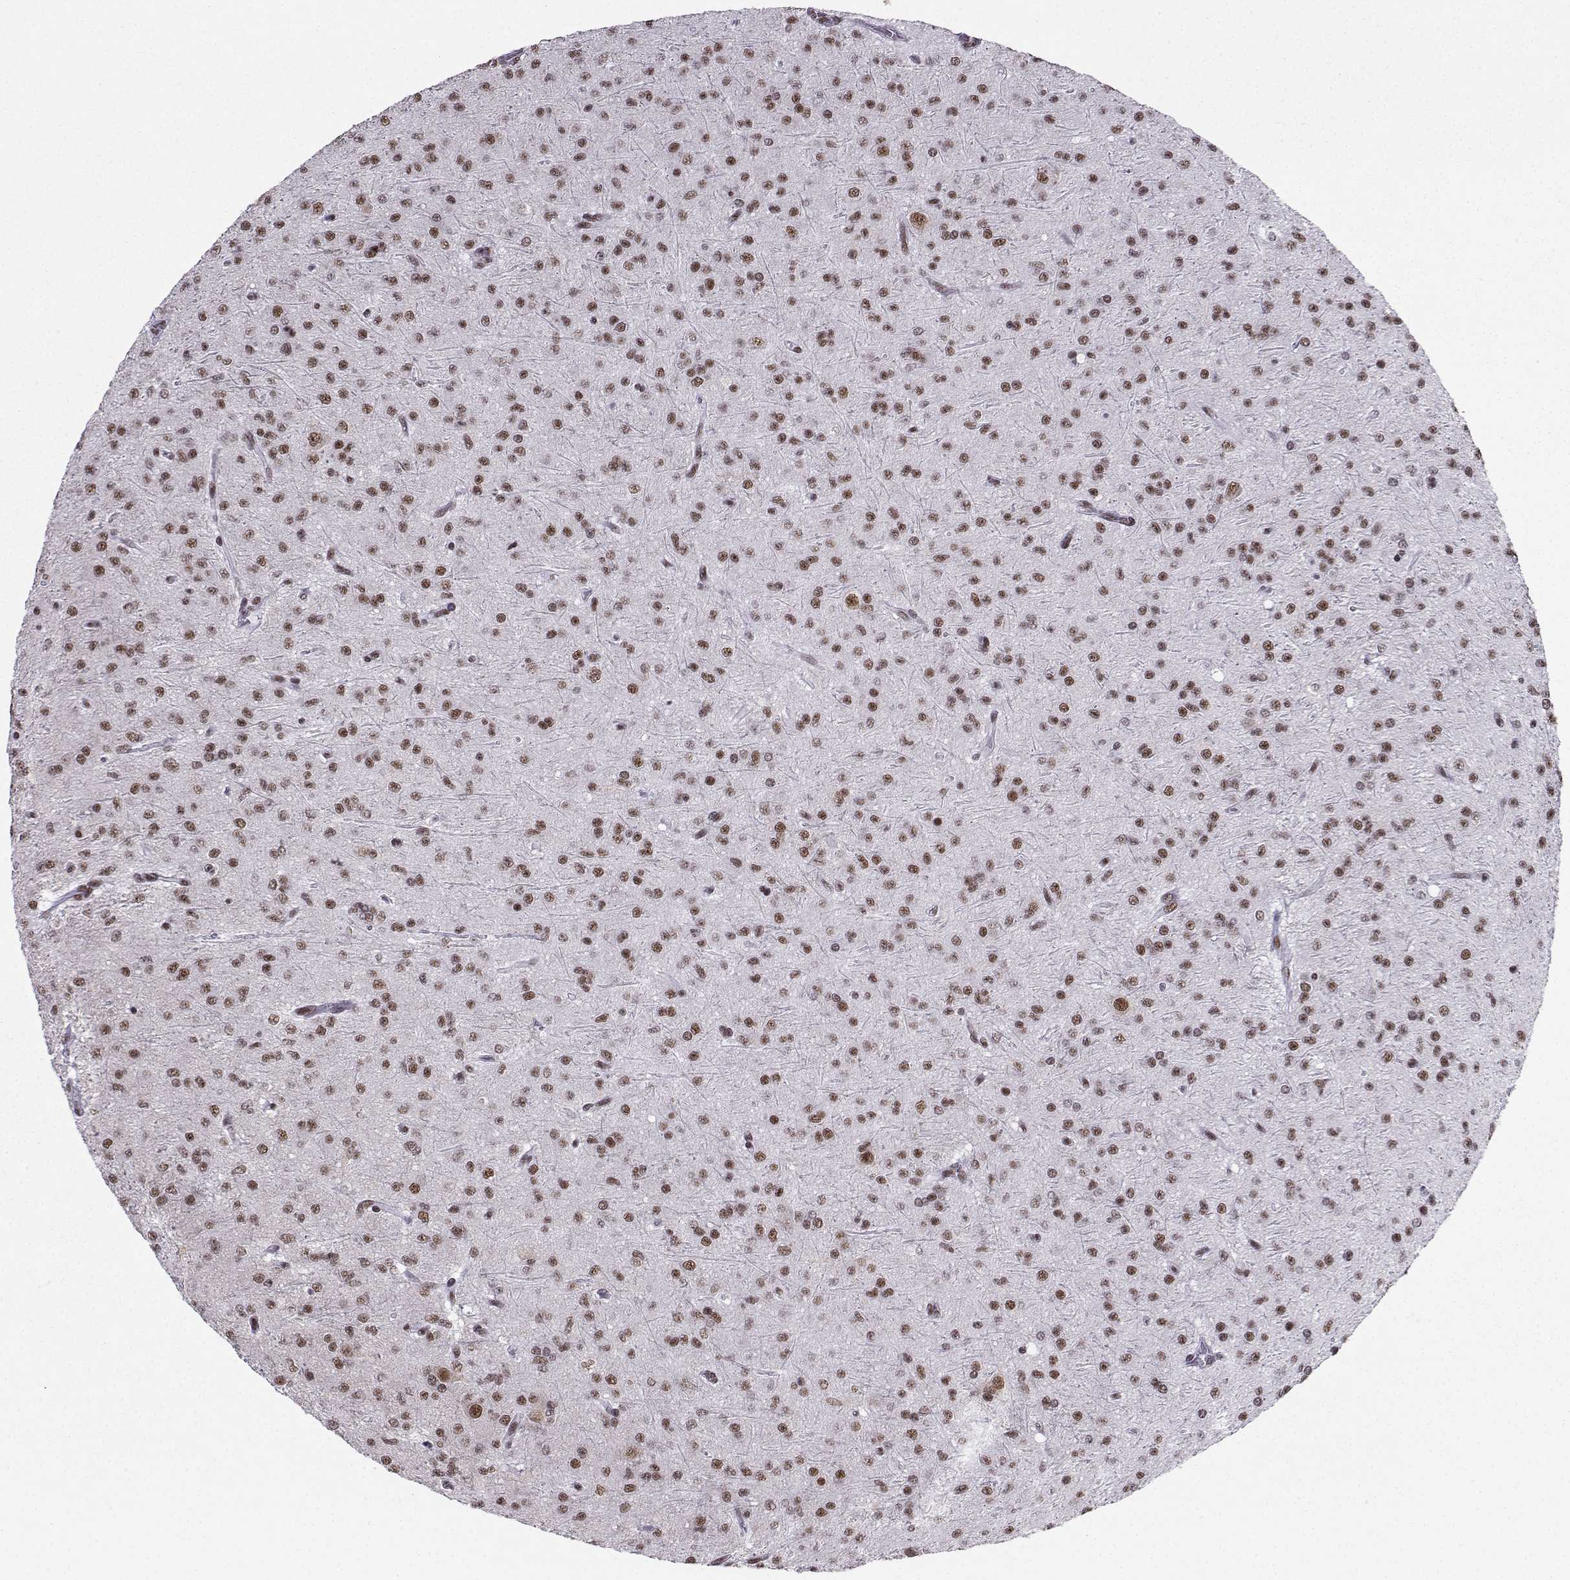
{"staining": {"intensity": "moderate", "quantity": "25%-75%", "location": "nuclear"}, "tissue": "glioma", "cell_type": "Tumor cells", "image_type": "cancer", "snomed": [{"axis": "morphology", "description": "Glioma, malignant, Low grade"}, {"axis": "topography", "description": "Brain"}], "caption": "Brown immunohistochemical staining in low-grade glioma (malignant) demonstrates moderate nuclear staining in approximately 25%-75% of tumor cells. (brown staining indicates protein expression, while blue staining denotes nuclei).", "gene": "SNRPB2", "patient": {"sex": "male", "age": 27}}